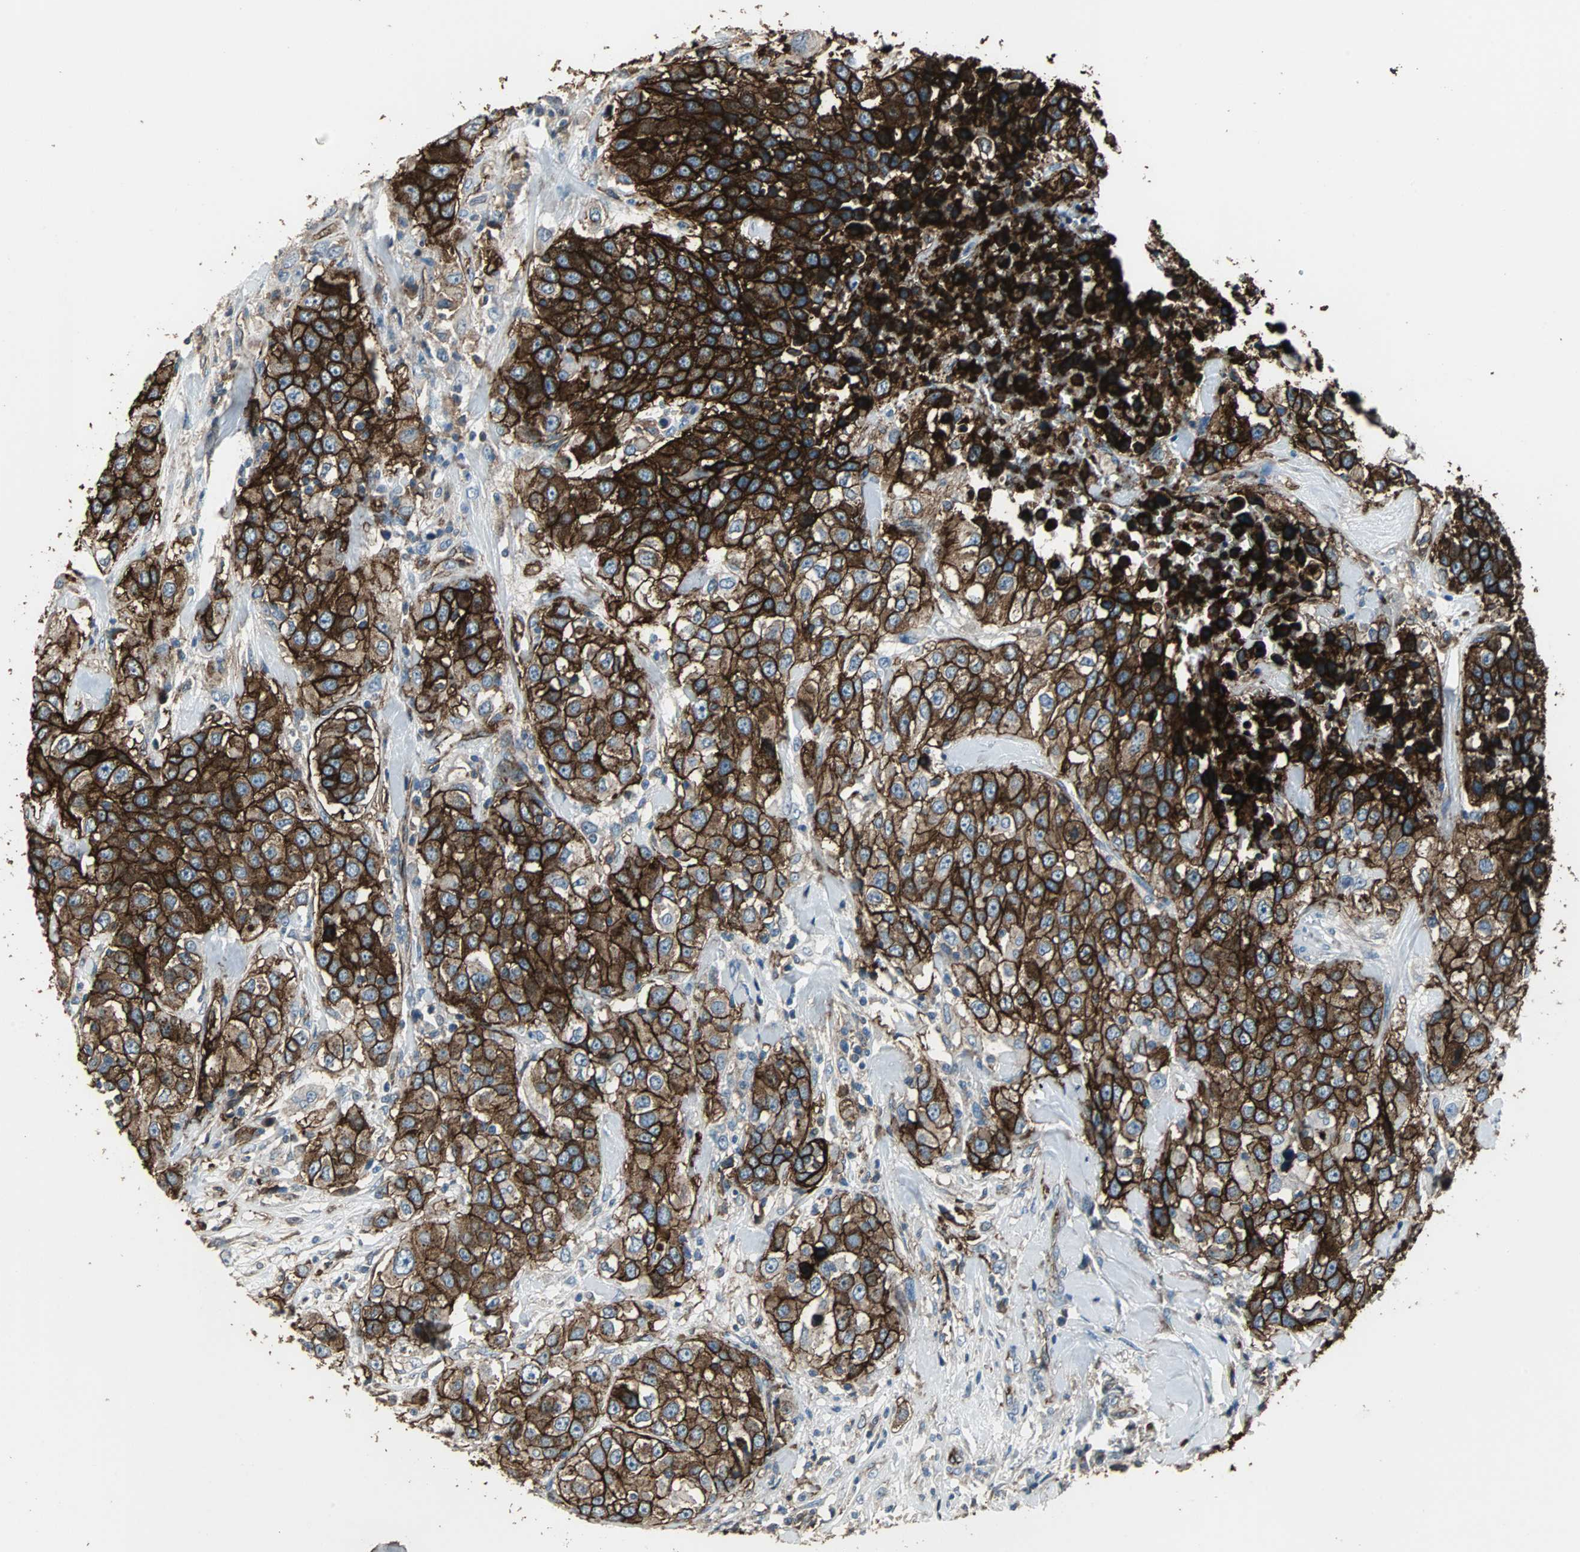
{"staining": {"intensity": "strong", "quantity": ">75%", "location": "cytoplasmic/membranous"}, "tissue": "urothelial cancer", "cell_type": "Tumor cells", "image_type": "cancer", "snomed": [{"axis": "morphology", "description": "Urothelial carcinoma, High grade"}, {"axis": "topography", "description": "Urinary bladder"}], "caption": "Protein analysis of urothelial cancer tissue displays strong cytoplasmic/membranous staining in approximately >75% of tumor cells.", "gene": "F11R", "patient": {"sex": "female", "age": 80}}